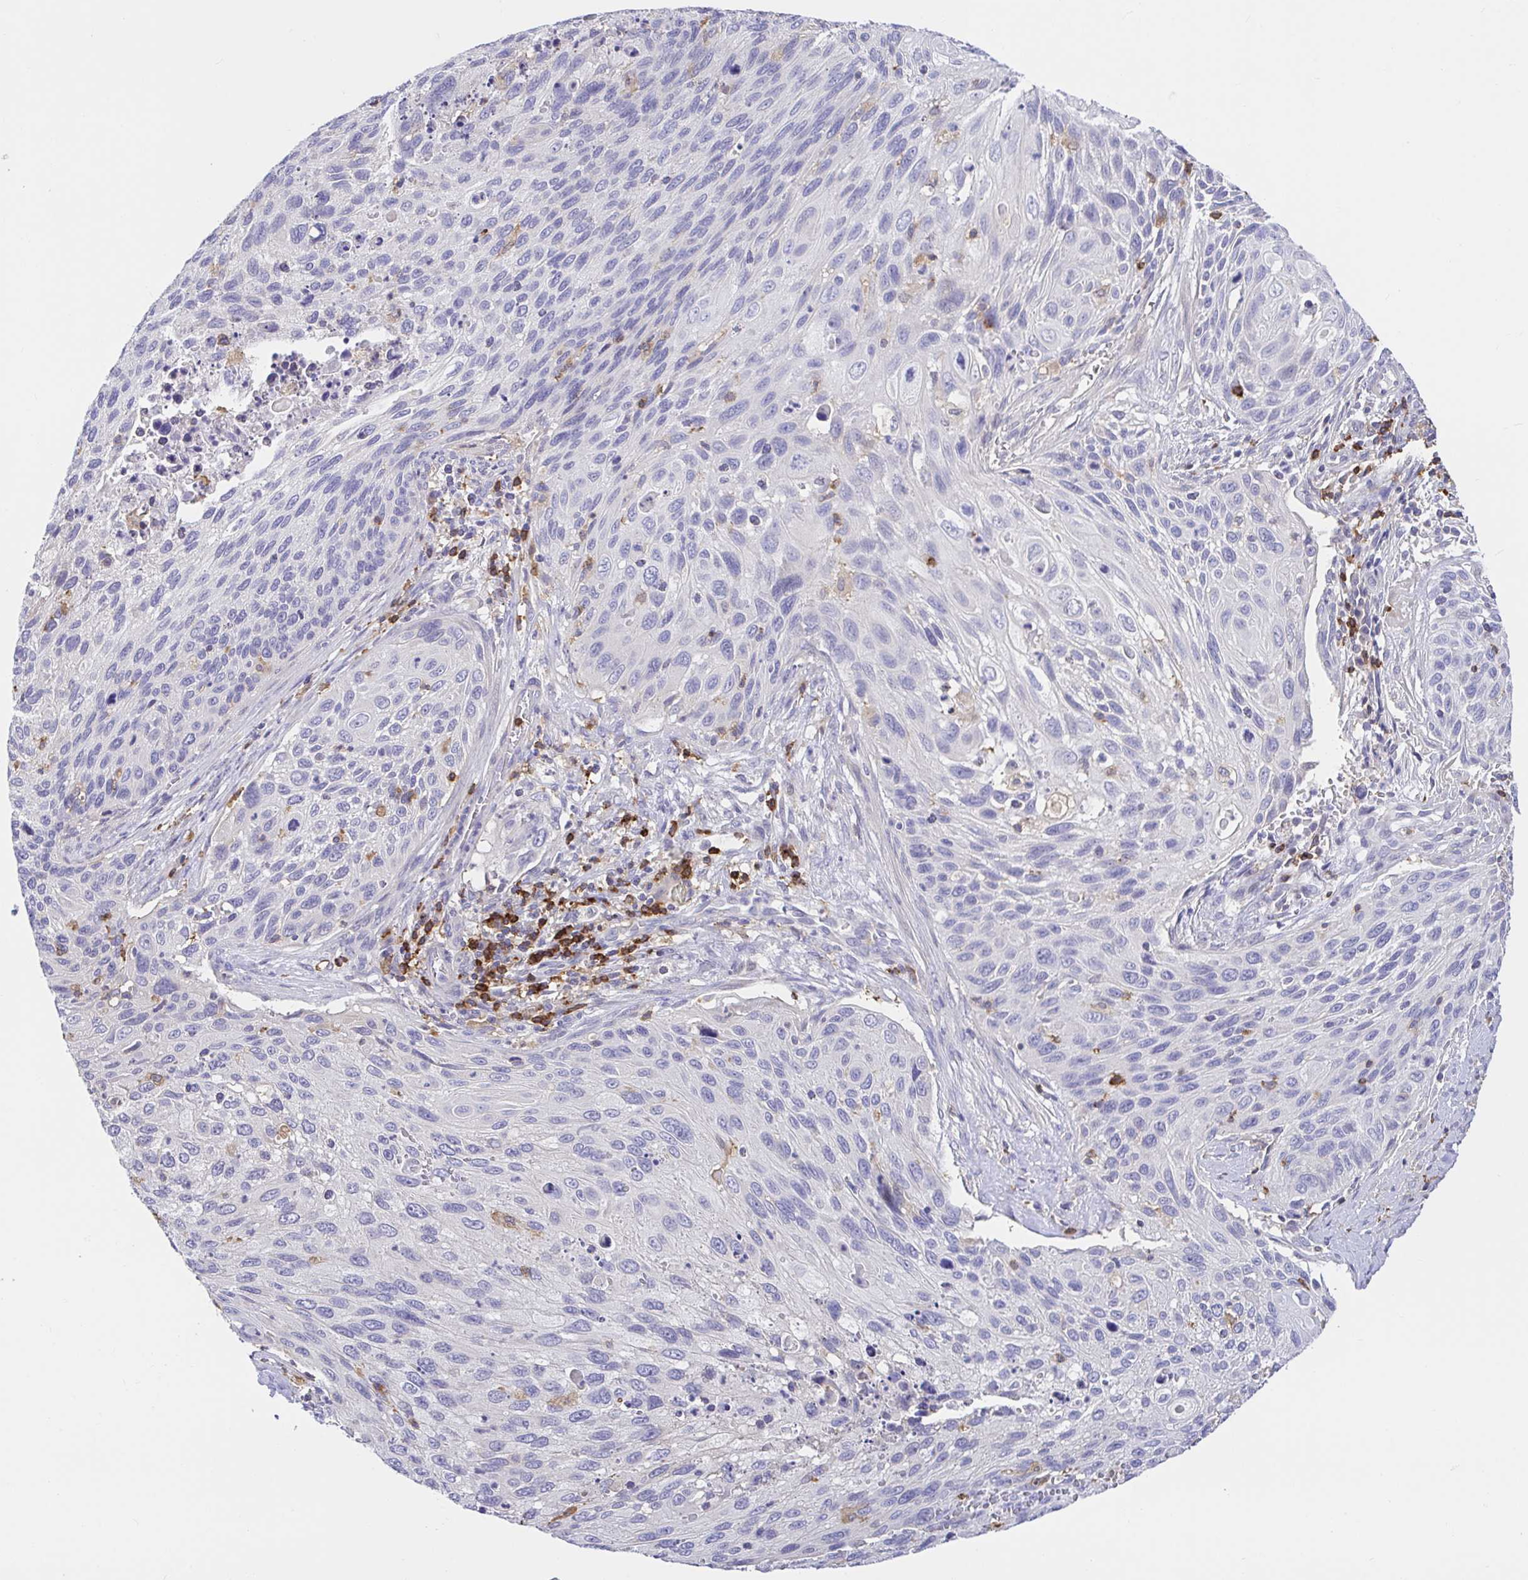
{"staining": {"intensity": "negative", "quantity": "none", "location": "none"}, "tissue": "cervical cancer", "cell_type": "Tumor cells", "image_type": "cancer", "snomed": [{"axis": "morphology", "description": "Squamous cell carcinoma, NOS"}, {"axis": "topography", "description": "Cervix"}], "caption": "Cervical cancer (squamous cell carcinoma) was stained to show a protein in brown. There is no significant staining in tumor cells. (Brightfield microscopy of DAB immunohistochemistry at high magnification).", "gene": "SKAP1", "patient": {"sex": "female", "age": 70}}